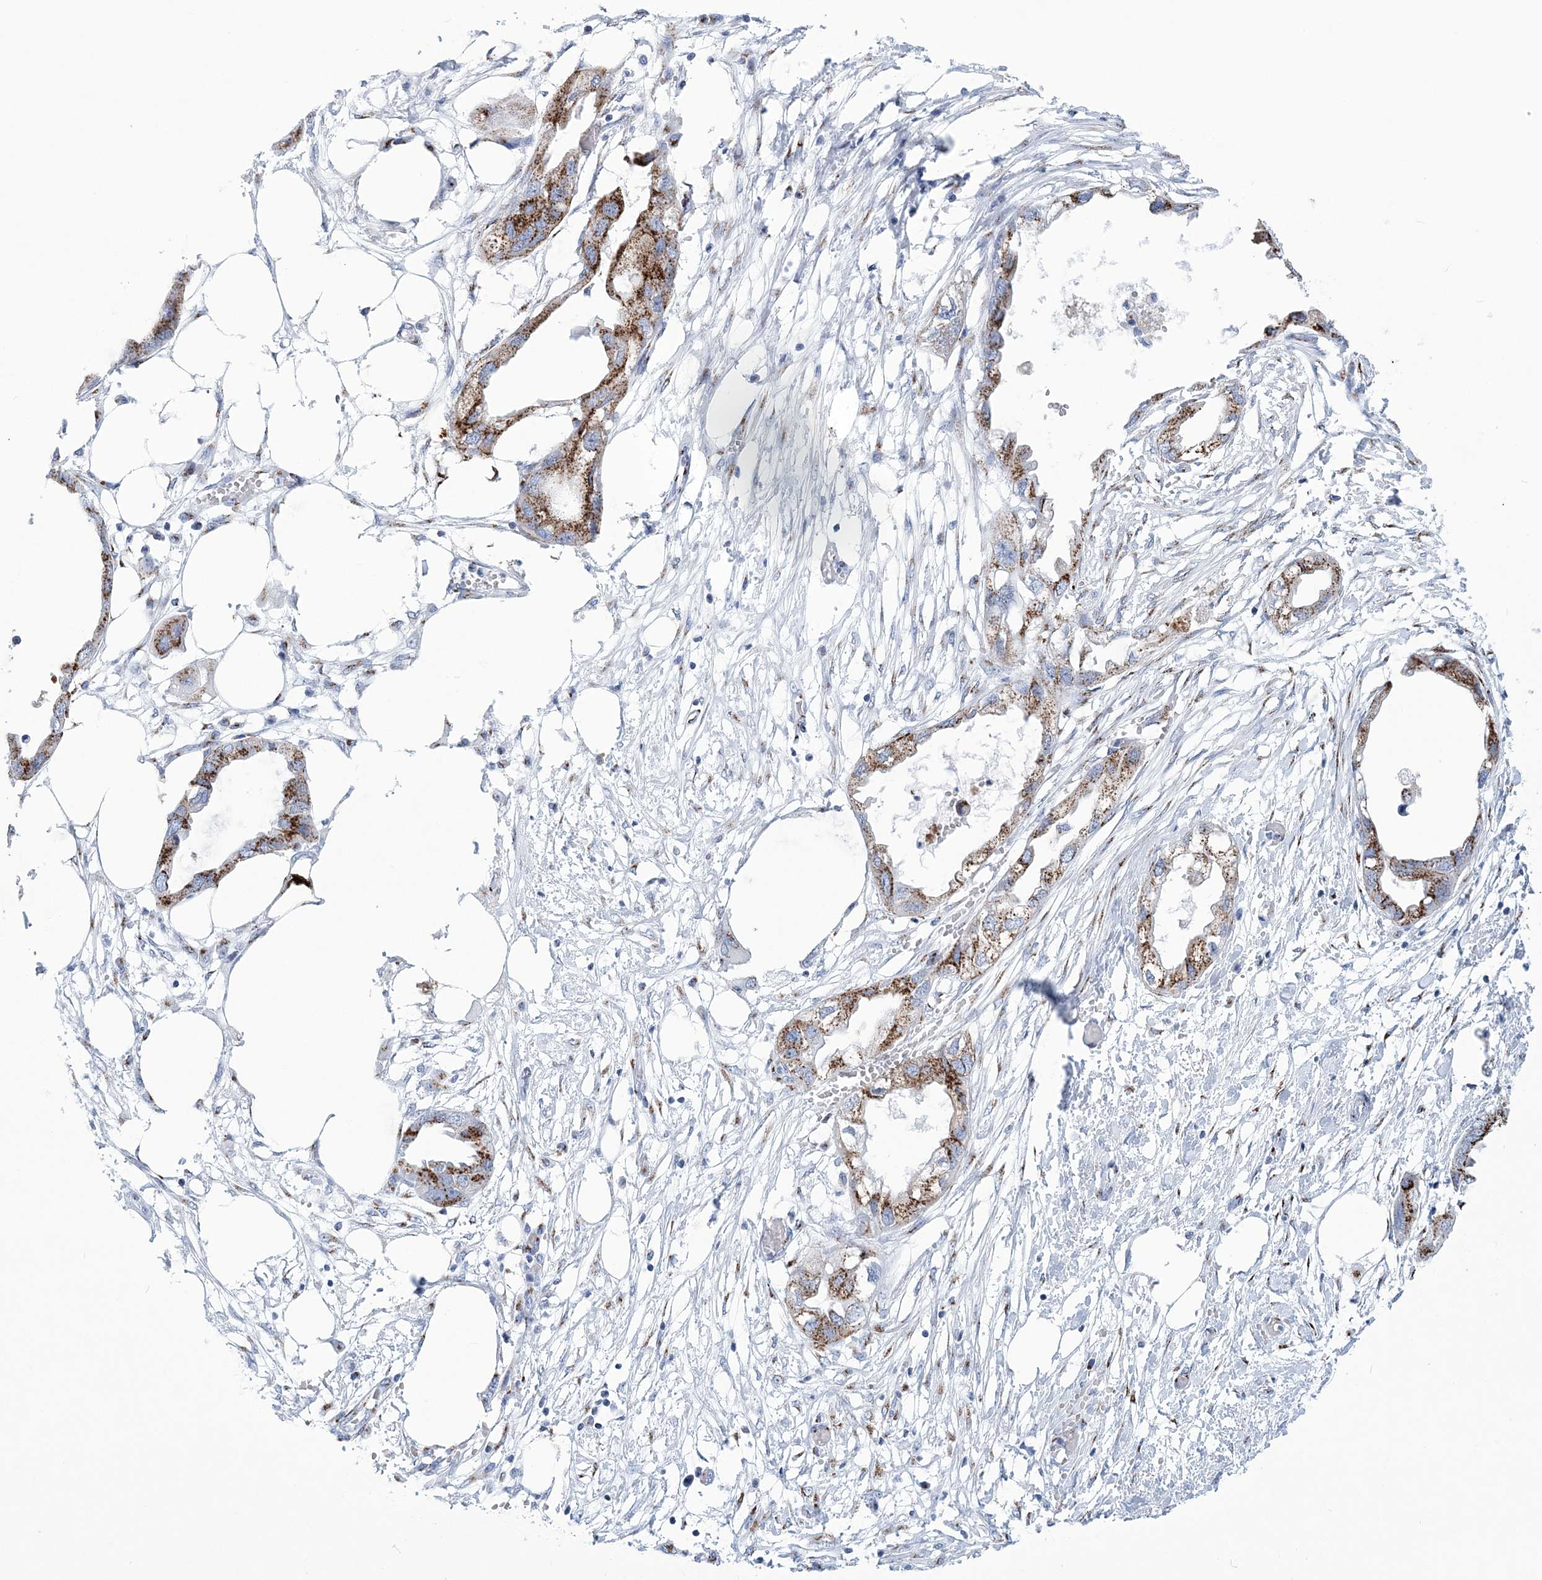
{"staining": {"intensity": "moderate", "quantity": ">75%", "location": "cytoplasmic/membranous"}, "tissue": "endometrial cancer", "cell_type": "Tumor cells", "image_type": "cancer", "snomed": [{"axis": "morphology", "description": "Adenocarcinoma, NOS"}, {"axis": "morphology", "description": "Adenocarcinoma, metastatic, NOS"}, {"axis": "topography", "description": "Adipose tissue"}, {"axis": "topography", "description": "Endometrium"}], "caption": "This histopathology image reveals adenocarcinoma (endometrial) stained with IHC to label a protein in brown. The cytoplasmic/membranous of tumor cells show moderate positivity for the protein. Nuclei are counter-stained blue.", "gene": "SLX9", "patient": {"sex": "female", "age": 67}}